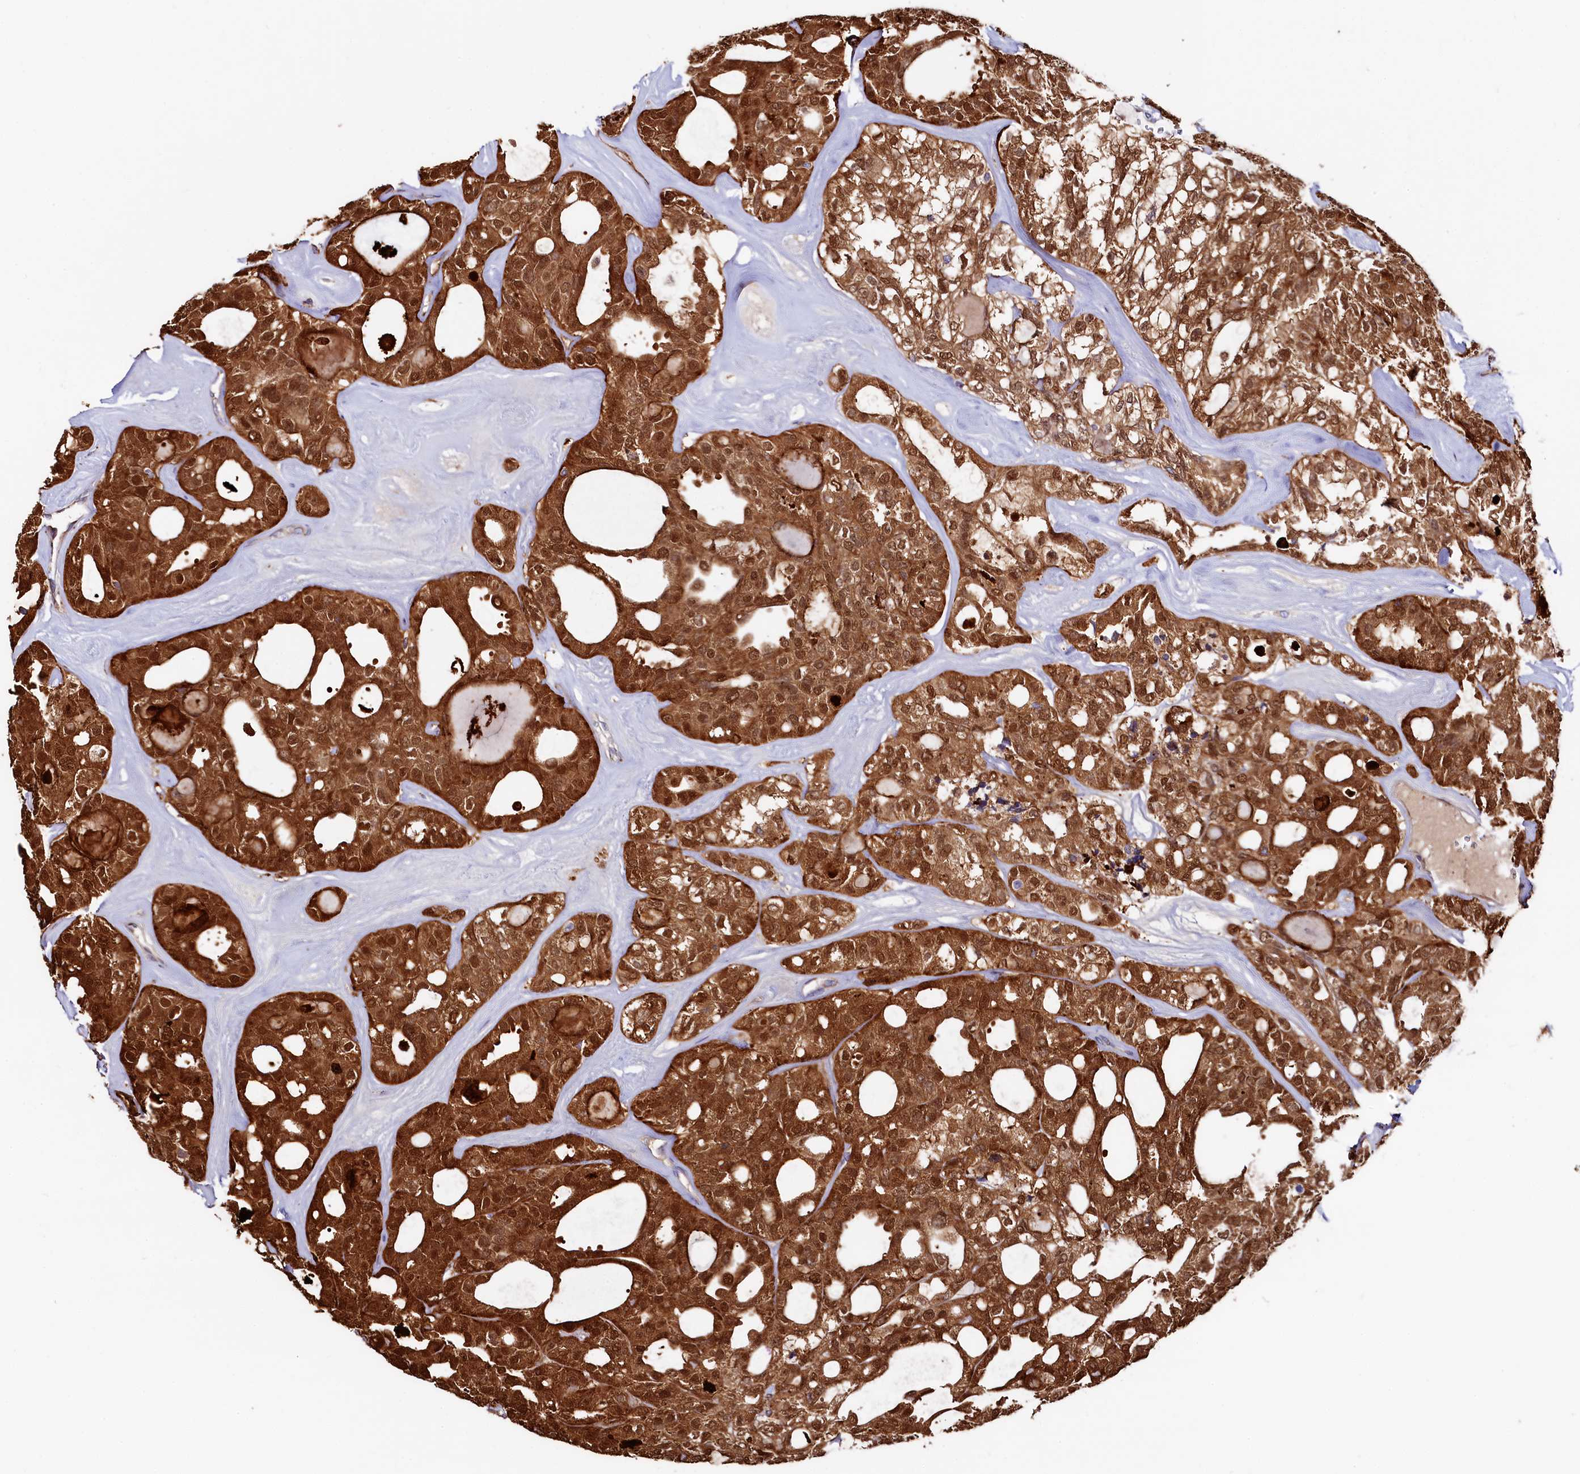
{"staining": {"intensity": "strong", "quantity": ">75%", "location": "cytoplasmic/membranous,nuclear"}, "tissue": "thyroid cancer", "cell_type": "Tumor cells", "image_type": "cancer", "snomed": [{"axis": "morphology", "description": "Follicular adenoma carcinoma, NOS"}, {"axis": "topography", "description": "Thyroid gland"}], "caption": "Immunohistochemical staining of follicular adenoma carcinoma (thyroid) demonstrates high levels of strong cytoplasmic/membranous and nuclear positivity in approximately >75% of tumor cells.", "gene": "ASTE1", "patient": {"sex": "male", "age": 75}}